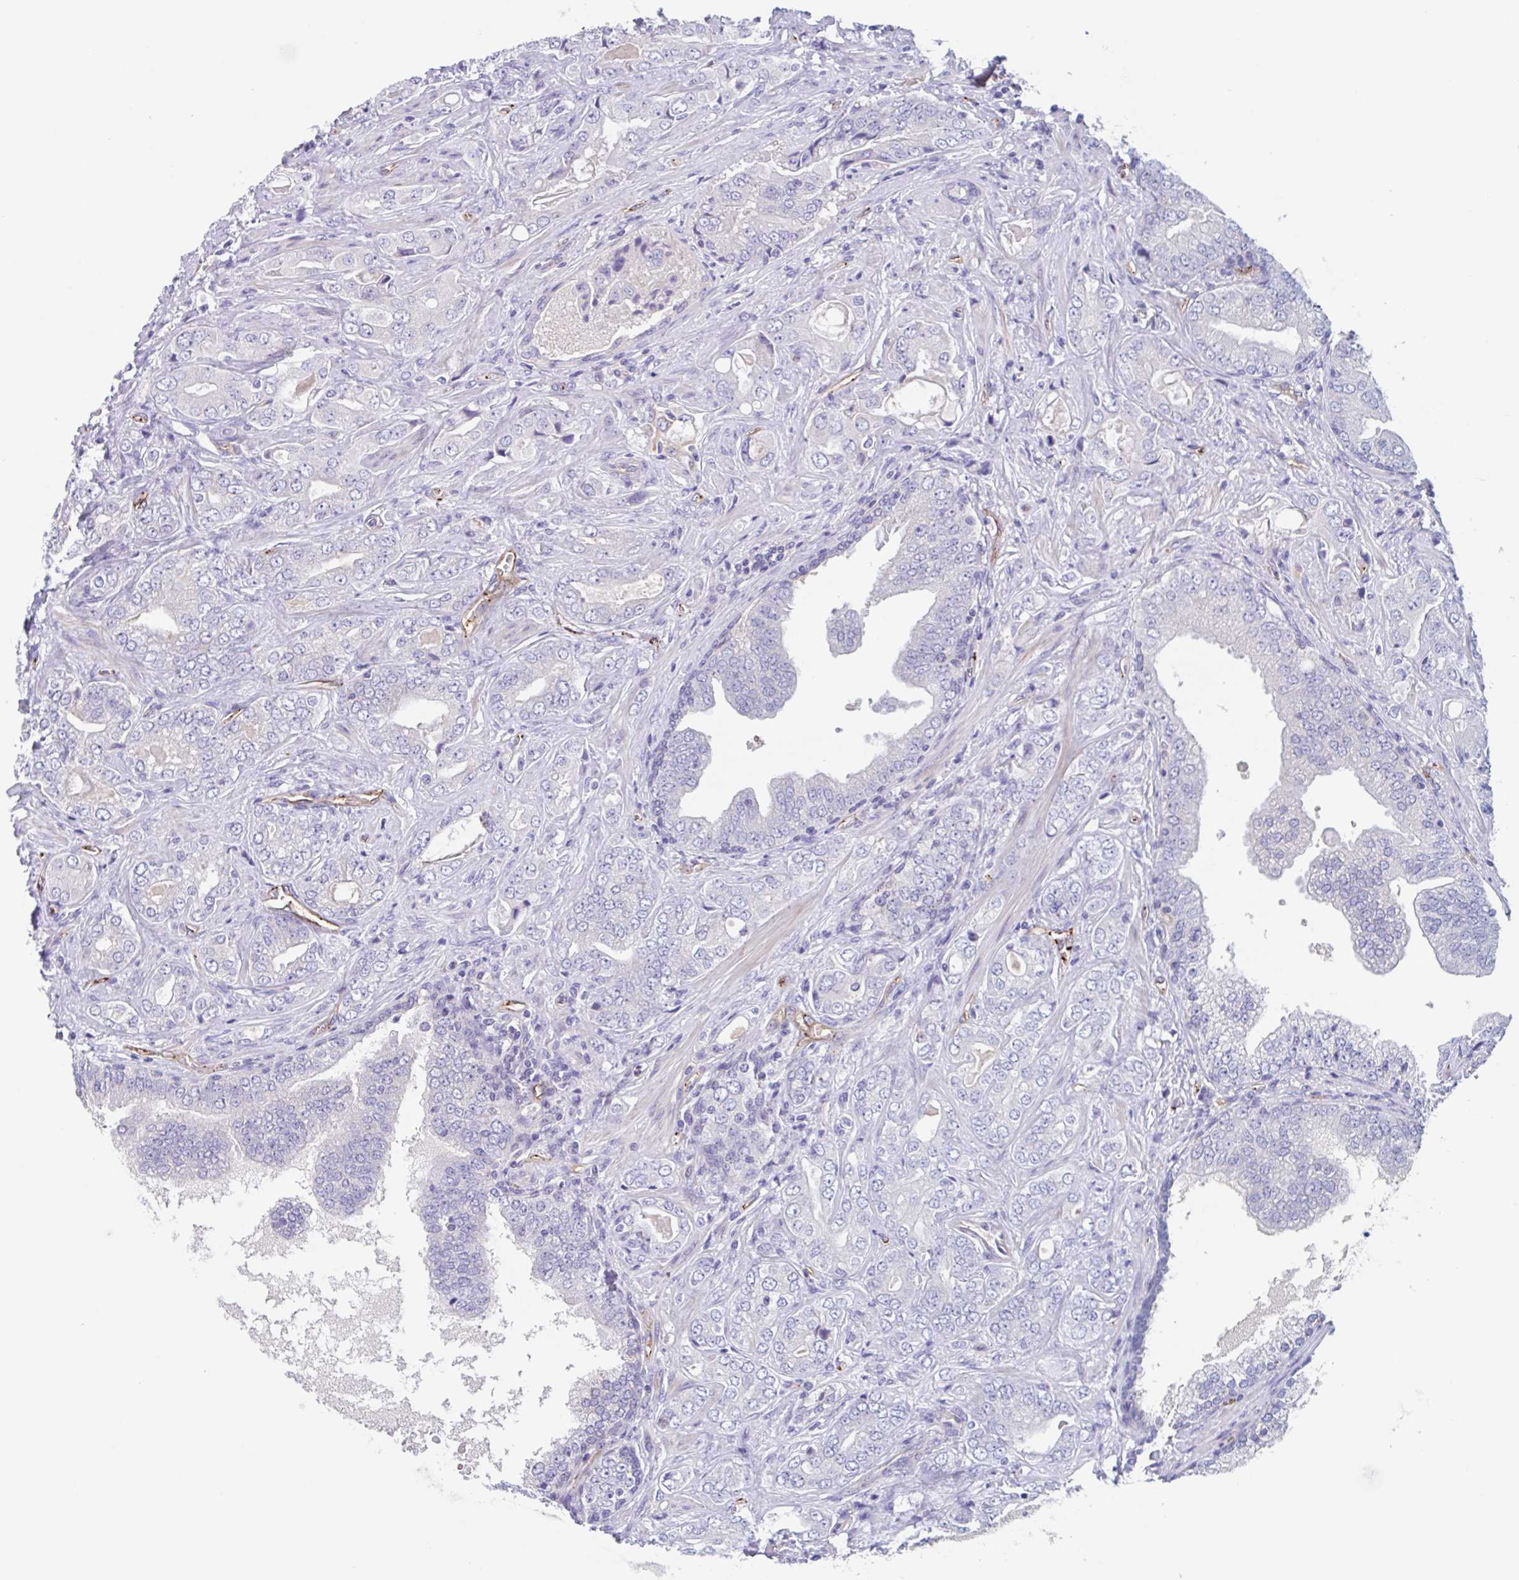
{"staining": {"intensity": "negative", "quantity": "none", "location": "none"}, "tissue": "prostate cancer", "cell_type": "Tumor cells", "image_type": "cancer", "snomed": [{"axis": "morphology", "description": "Adenocarcinoma, High grade"}, {"axis": "topography", "description": "Prostate"}], "caption": "A high-resolution histopathology image shows immunohistochemistry staining of adenocarcinoma (high-grade) (prostate), which shows no significant expression in tumor cells. The staining was performed using DAB (3,3'-diaminobenzidine) to visualize the protein expression in brown, while the nuclei were stained in blue with hematoxylin (Magnification: 20x).", "gene": "EHD4", "patient": {"sex": "male", "age": 67}}